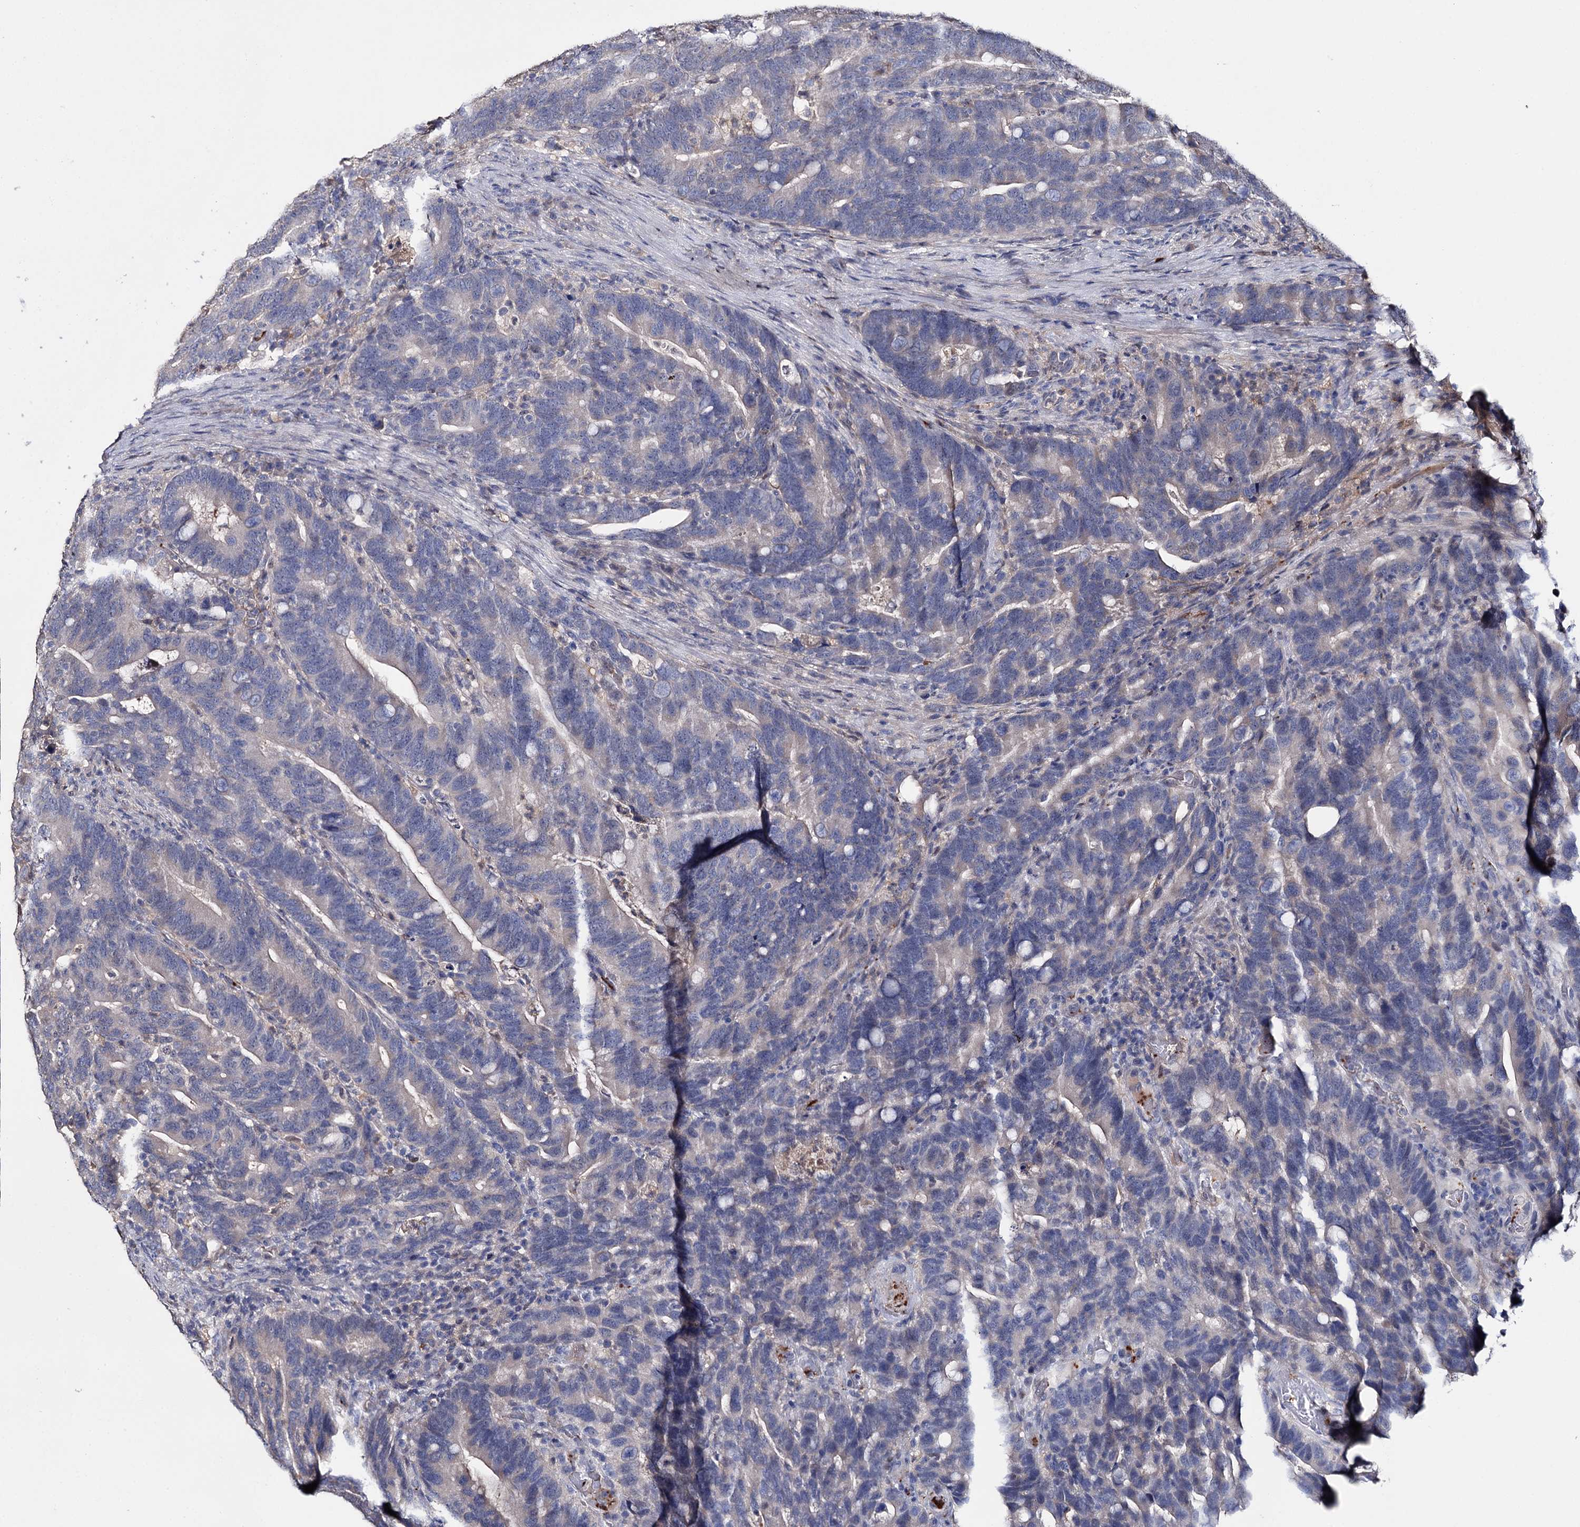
{"staining": {"intensity": "negative", "quantity": "none", "location": "none"}, "tissue": "colorectal cancer", "cell_type": "Tumor cells", "image_type": "cancer", "snomed": [{"axis": "morphology", "description": "Adenocarcinoma, NOS"}, {"axis": "topography", "description": "Colon"}], "caption": "High power microscopy photomicrograph of an IHC histopathology image of colorectal cancer (adenocarcinoma), revealing no significant positivity in tumor cells.", "gene": "DNAH6", "patient": {"sex": "female", "age": 66}}